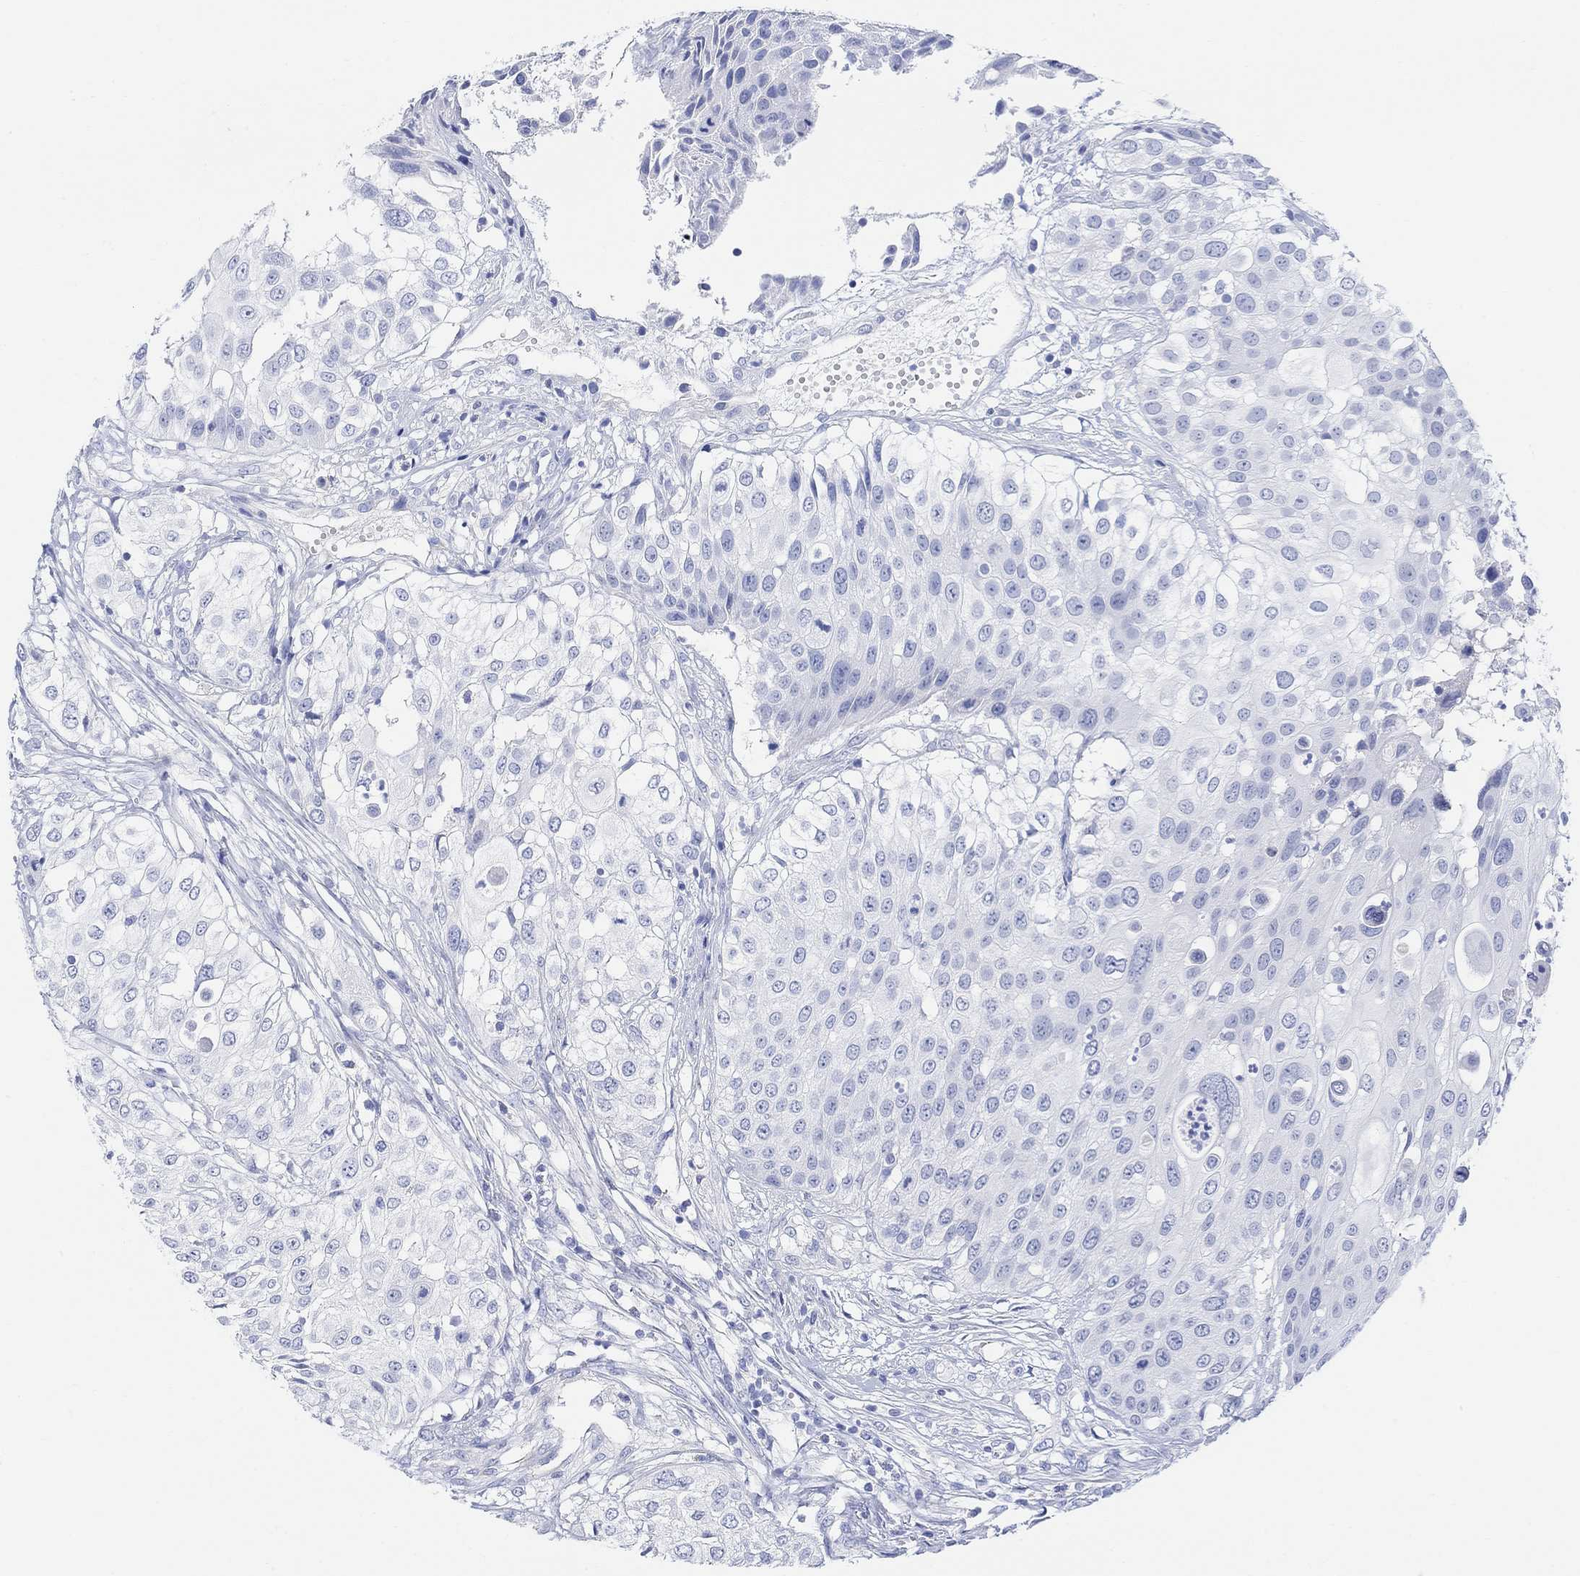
{"staining": {"intensity": "negative", "quantity": "none", "location": "none"}, "tissue": "urothelial cancer", "cell_type": "Tumor cells", "image_type": "cancer", "snomed": [{"axis": "morphology", "description": "Urothelial carcinoma, High grade"}, {"axis": "topography", "description": "Urinary bladder"}], "caption": "IHC micrograph of human high-grade urothelial carcinoma stained for a protein (brown), which displays no staining in tumor cells. The staining was performed using DAB (3,3'-diaminobenzidine) to visualize the protein expression in brown, while the nuclei were stained in blue with hematoxylin (Magnification: 20x).", "gene": "GNG13", "patient": {"sex": "female", "age": 79}}